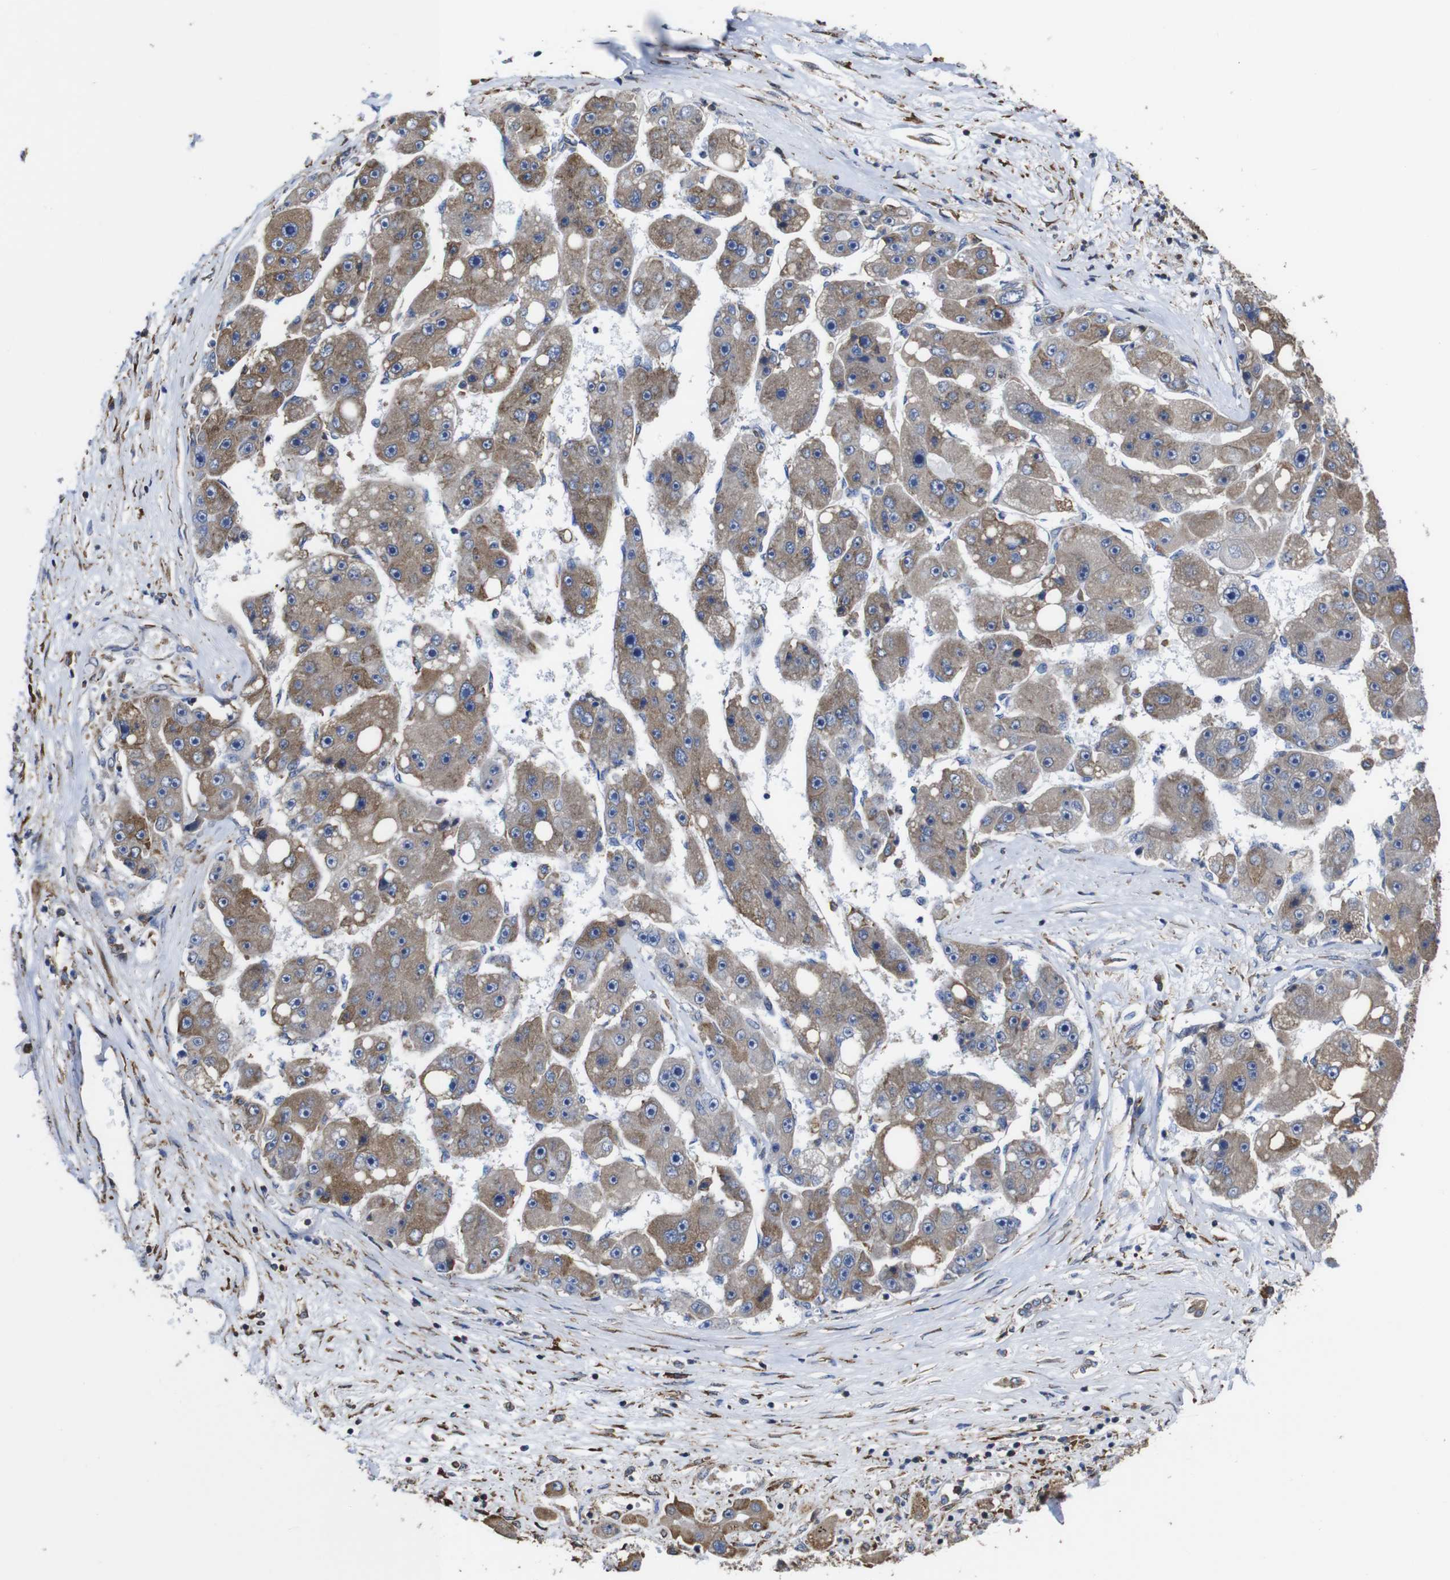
{"staining": {"intensity": "moderate", "quantity": ">75%", "location": "cytoplasmic/membranous"}, "tissue": "liver cancer", "cell_type": "Tumor cells", "image_type": "cancer", "snomed": [{"axis": "morphology", "description": "Carcinoma, Hepatocellular, NOS"}, {"axis": "topography", "description": "Liver"}], "caption": "Immunohistochemistry image of neoplastic tissue: liver hepatocellular carcinoma stained using IHC reveals medium levels of moderate protein expression localized specifically in the cytoplasmic/membranous of tumor cells, appearing as a cytoplasmic/membranous brown color.", "gene": "PPIB", "patient": {"sex": "female", "age": 61}}